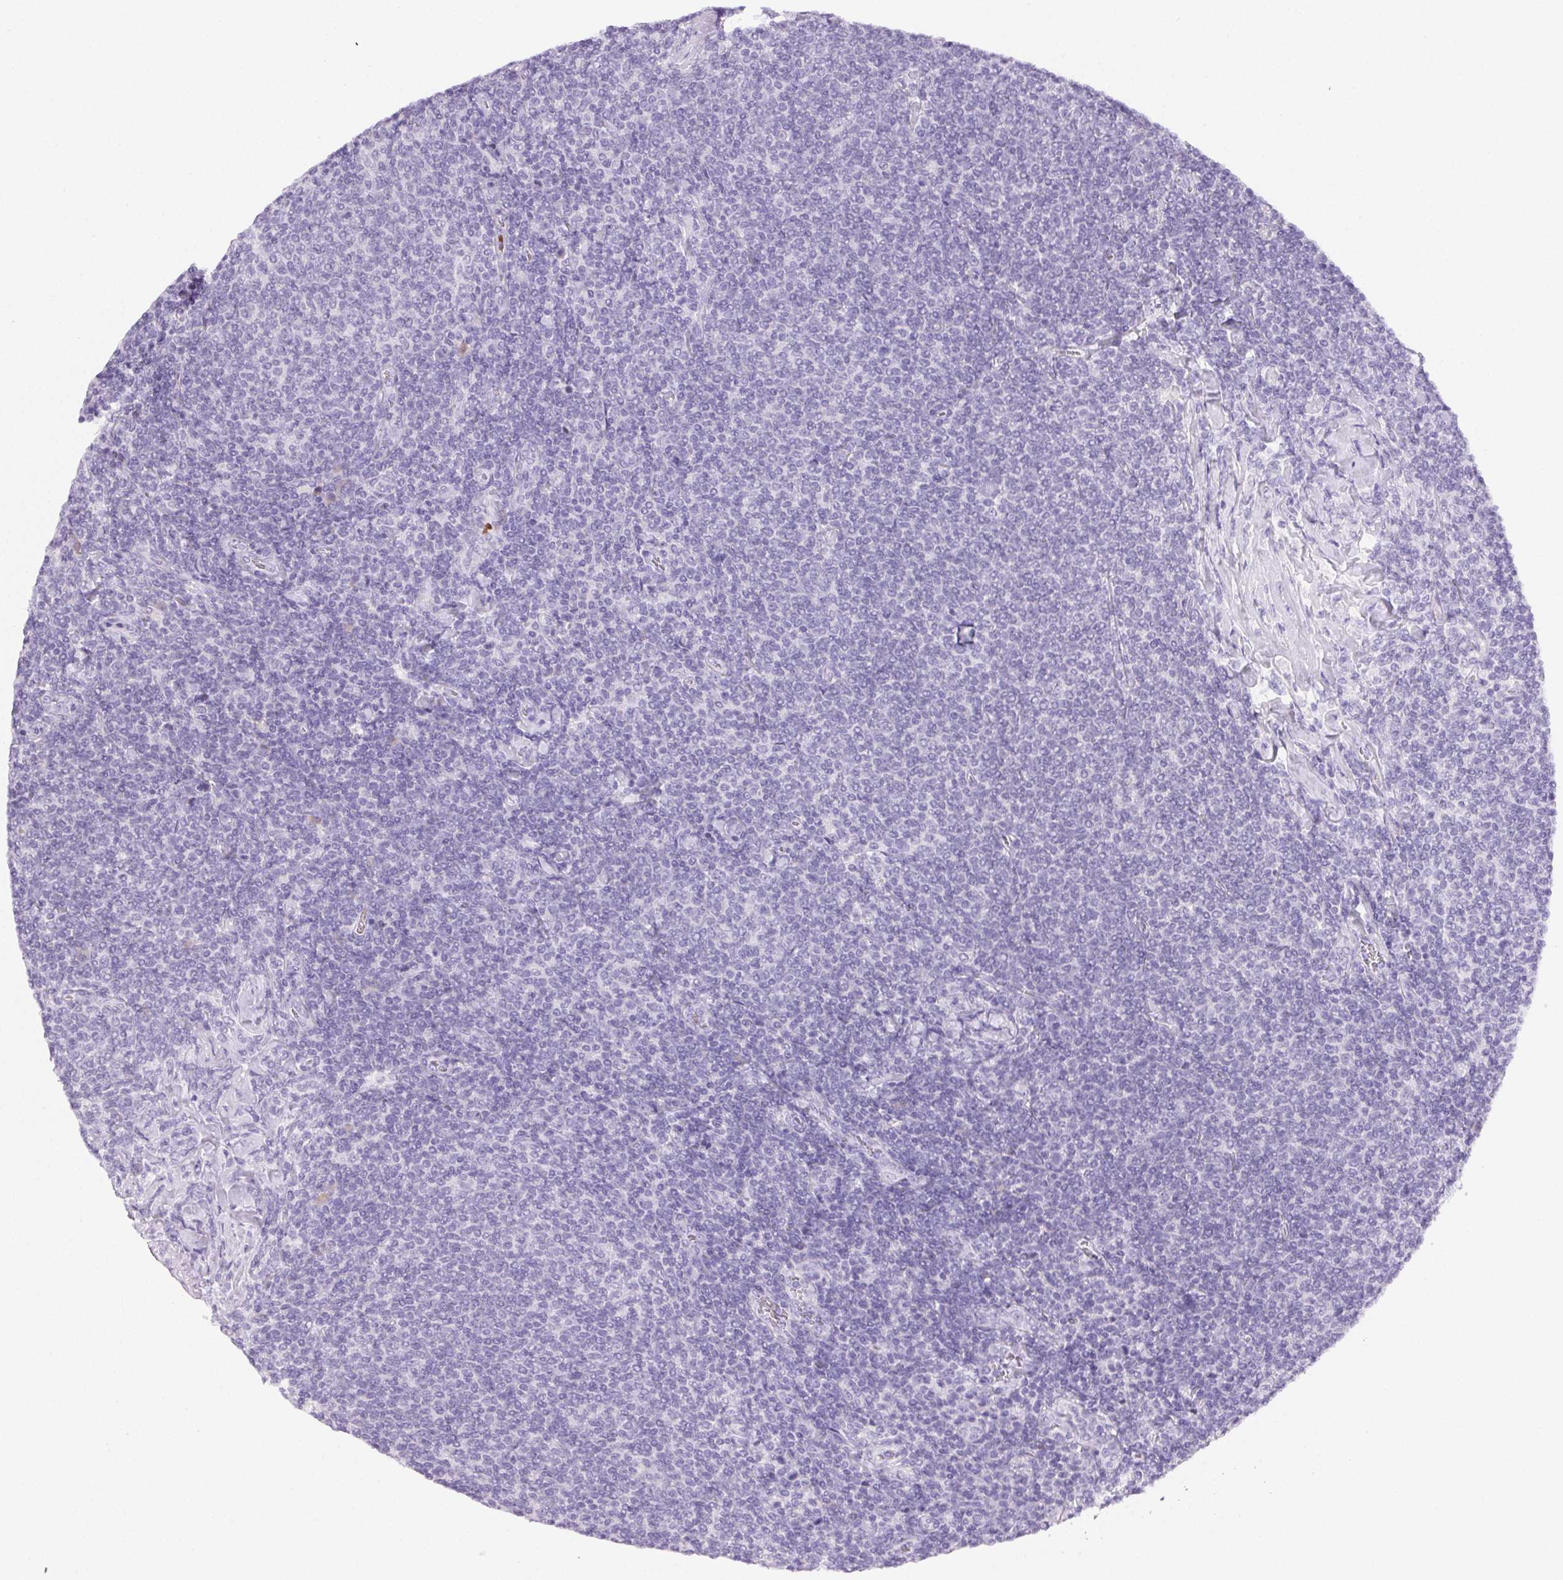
{"staining": {"intensity": "negative", "quantity": "none", "location": "none"}, "tissue": "lymphoma", "cell_type": "Tumor cells", "image_type": "cancer", "snomed": [{"axis": "morphology", "description": "Malignant lymphoma, non-Hodgkin's type, Low grade"}, {"axis": "topography", "description": "Lymph node"}], "caption": "Micrograph shows no protein positivity in tumor cells of lymphoma tissue.", "gene": "PADI4", "patient": {"sex": "male", "age": 52}}